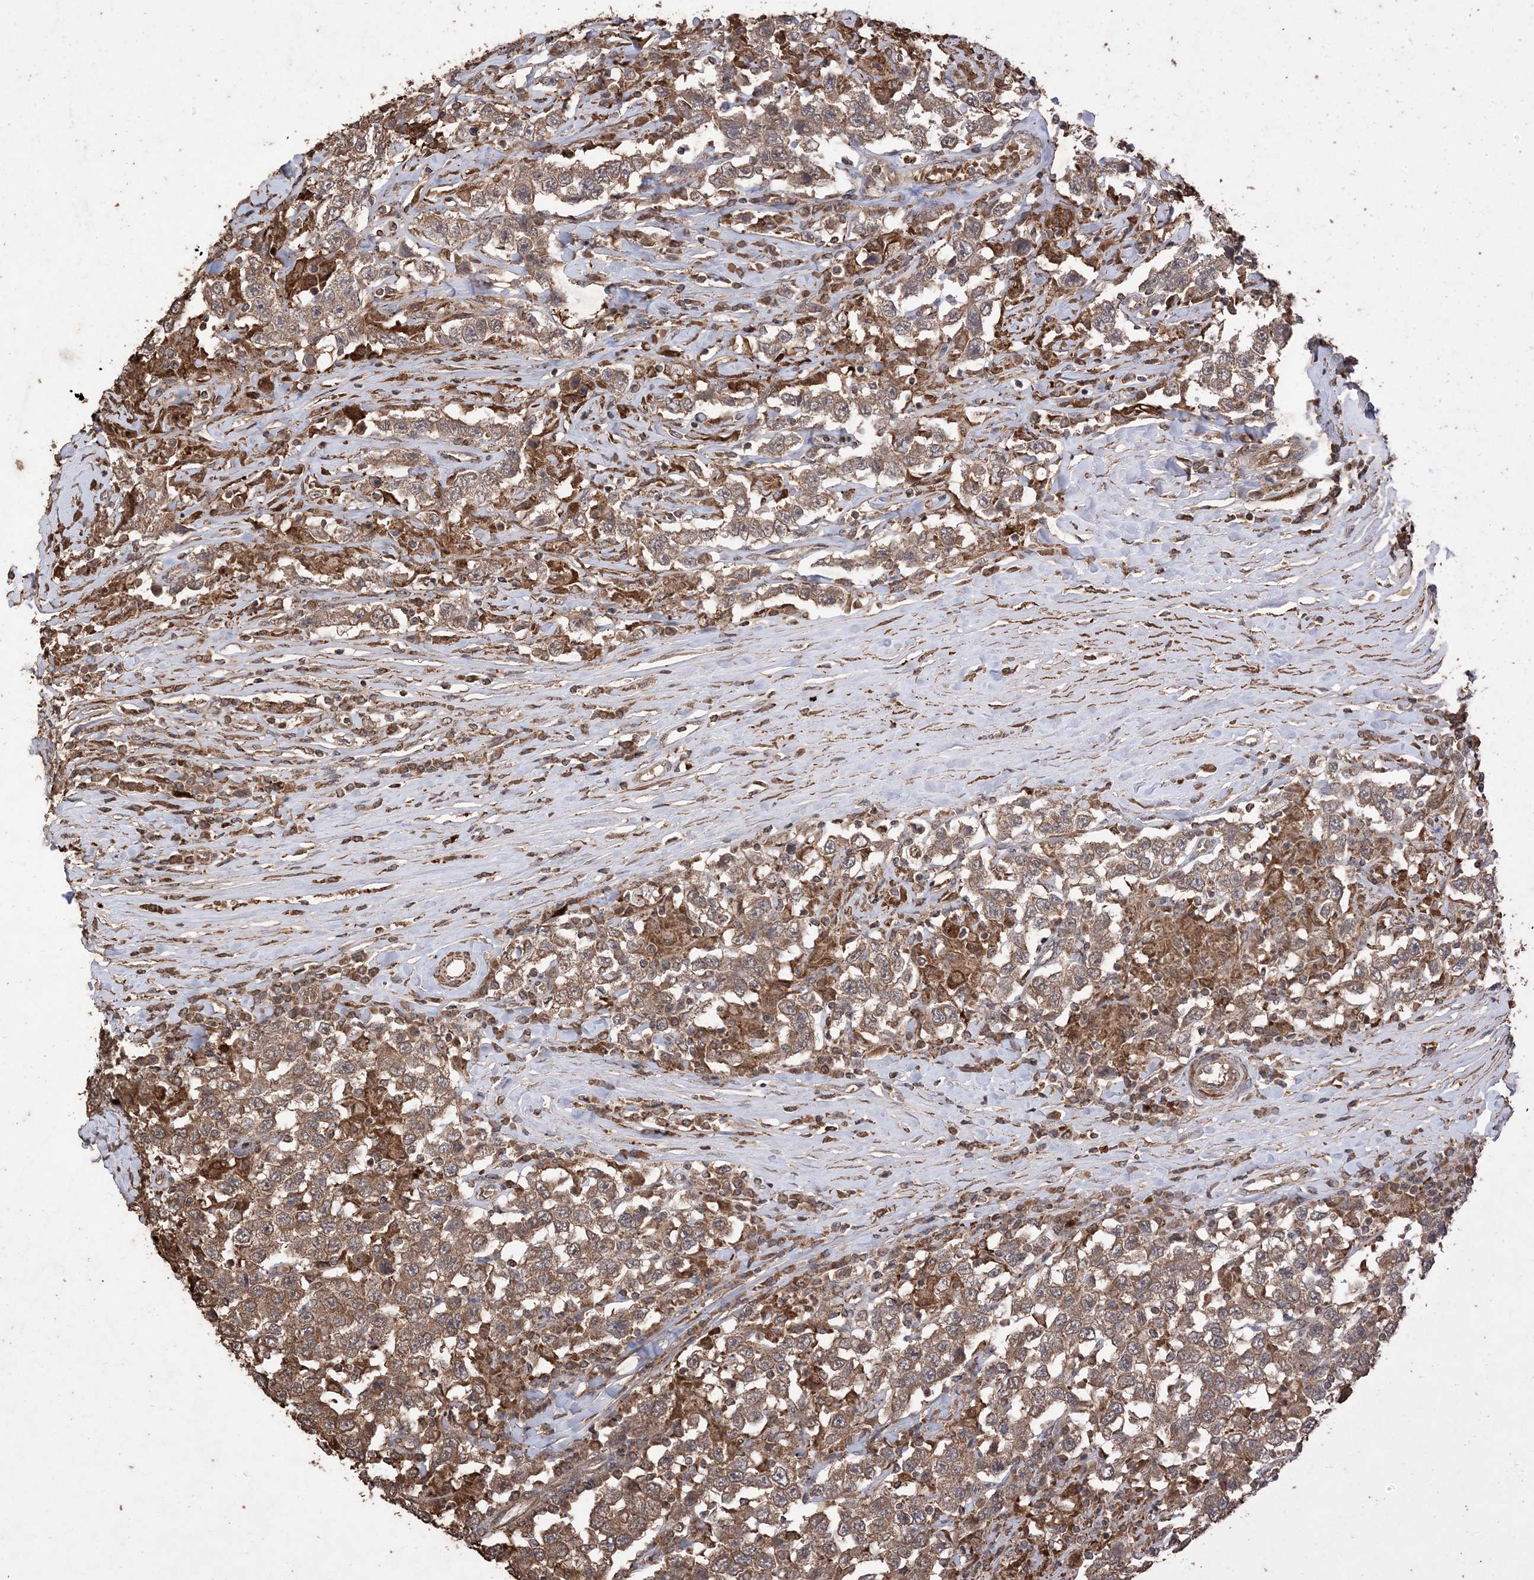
{"staining": {"intensity": "moderate", "quantity": ">75%", "location": "cytoplasmic/membranous"}, "tissue": "testis cancer", "cell_type": "Tumor cells", "image_type": "cancer", "snomed": [{"axis": "morphology", "description": "Seminoma, NOS"}, {"axis": "topography", "description": "Testis"}], "caption": "This photomicrograph displays immunohistochemistry (IHC) staining of human testis cancer, with medium moderate cytoplasmic/membranous positivity in approximately >75% of tumor cells.", "gene": "HPS4", "patient": {"sex": "male", "age": 41}}